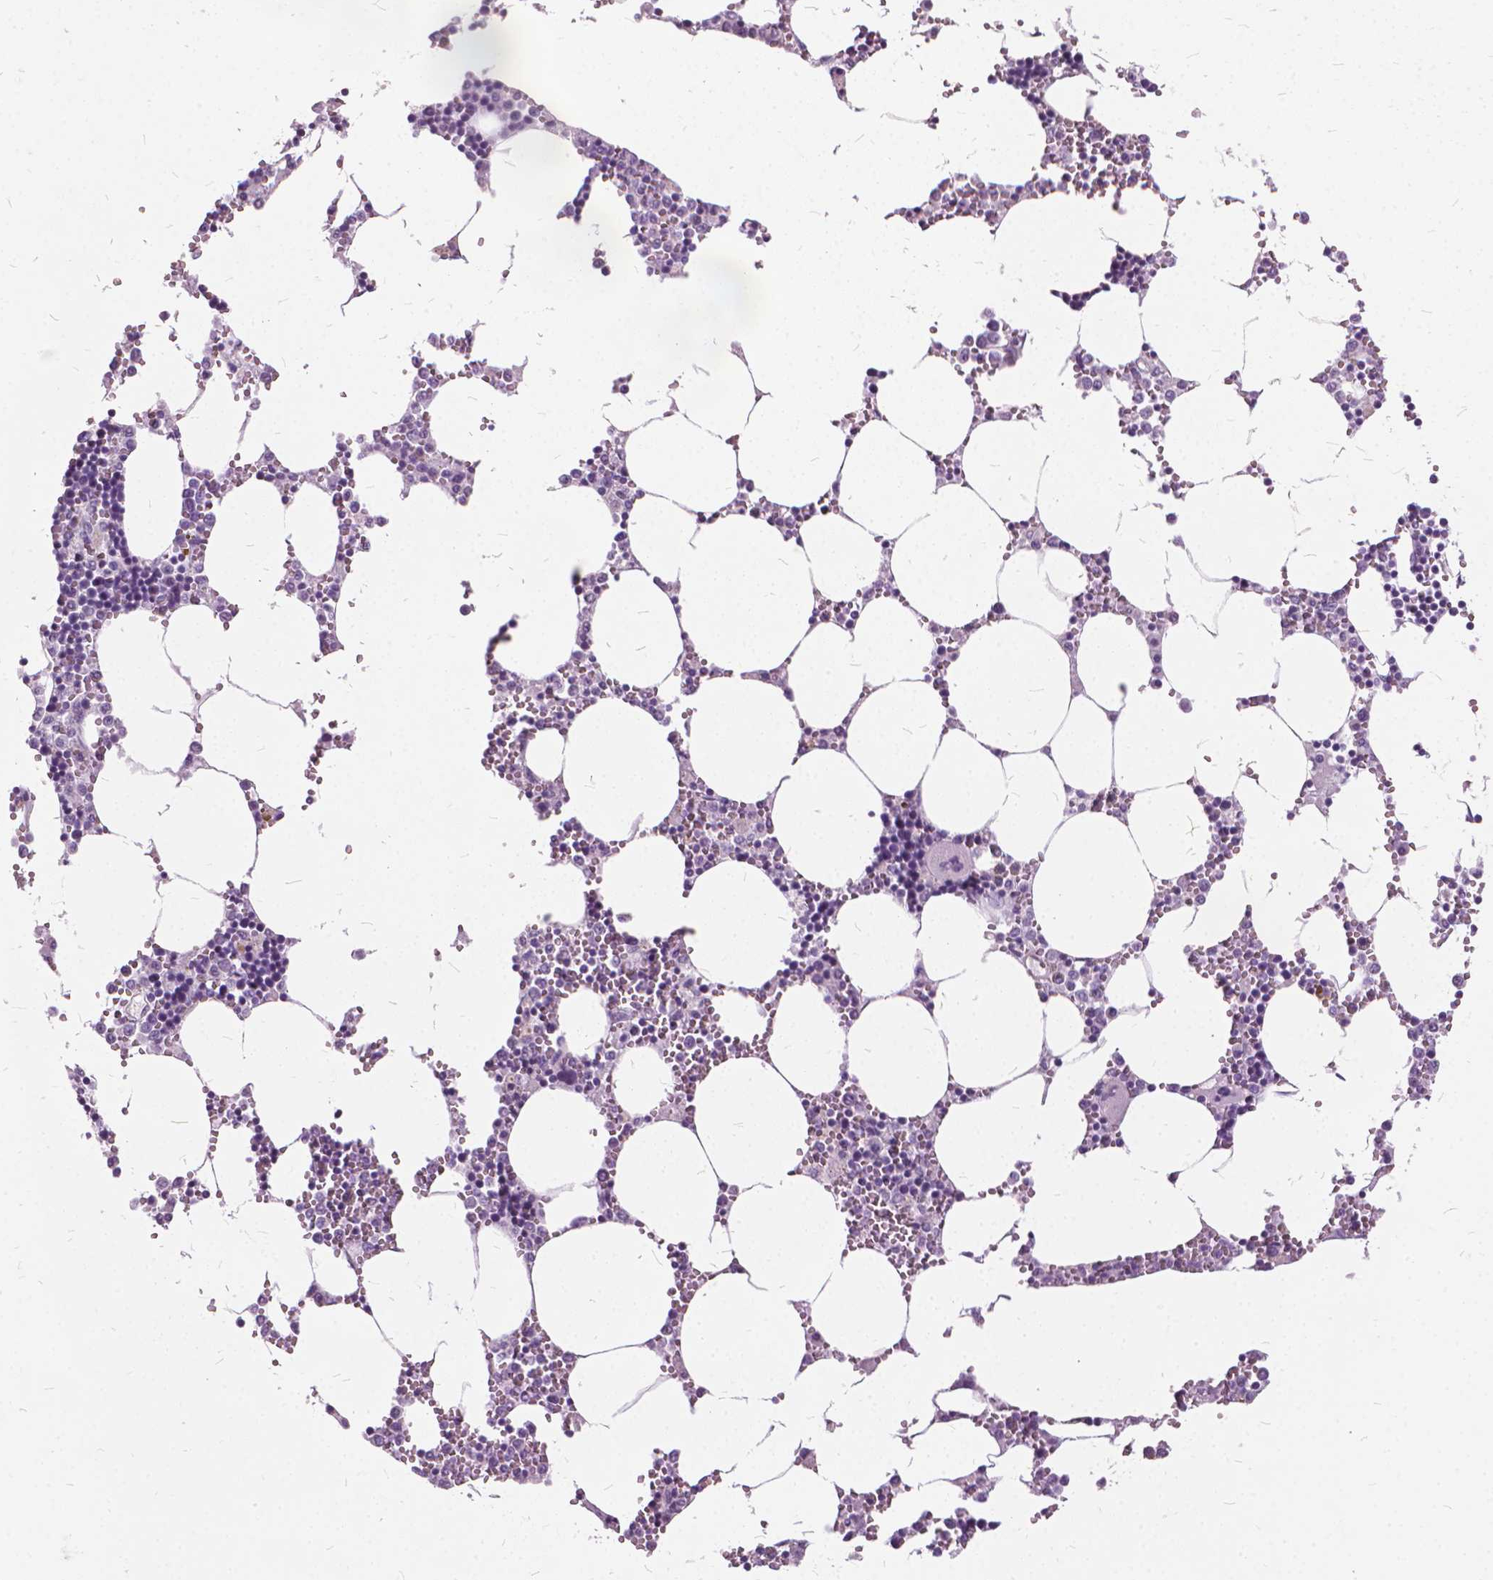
{"staining": {"intensity": "negative", "quantity": "none", "location": "none"}, "tissue": "bone marrow", "cell_type": "Hematopoietic cells", "image_type": "normal", "snomed": [{"axis": "morphology", "description": "Normal tissue, NOS"}, {"axis": "topography", "description": "Bone marrow"}], "caption": "Immunohistochemistry (IHC) photomicrograph of normal bone marrow: bone marrow stained with DAB exhibits no significant protein expression in hematopoietic cells.", "gene": "DNM1", "patient": {"sex": "male", "age": 54}}